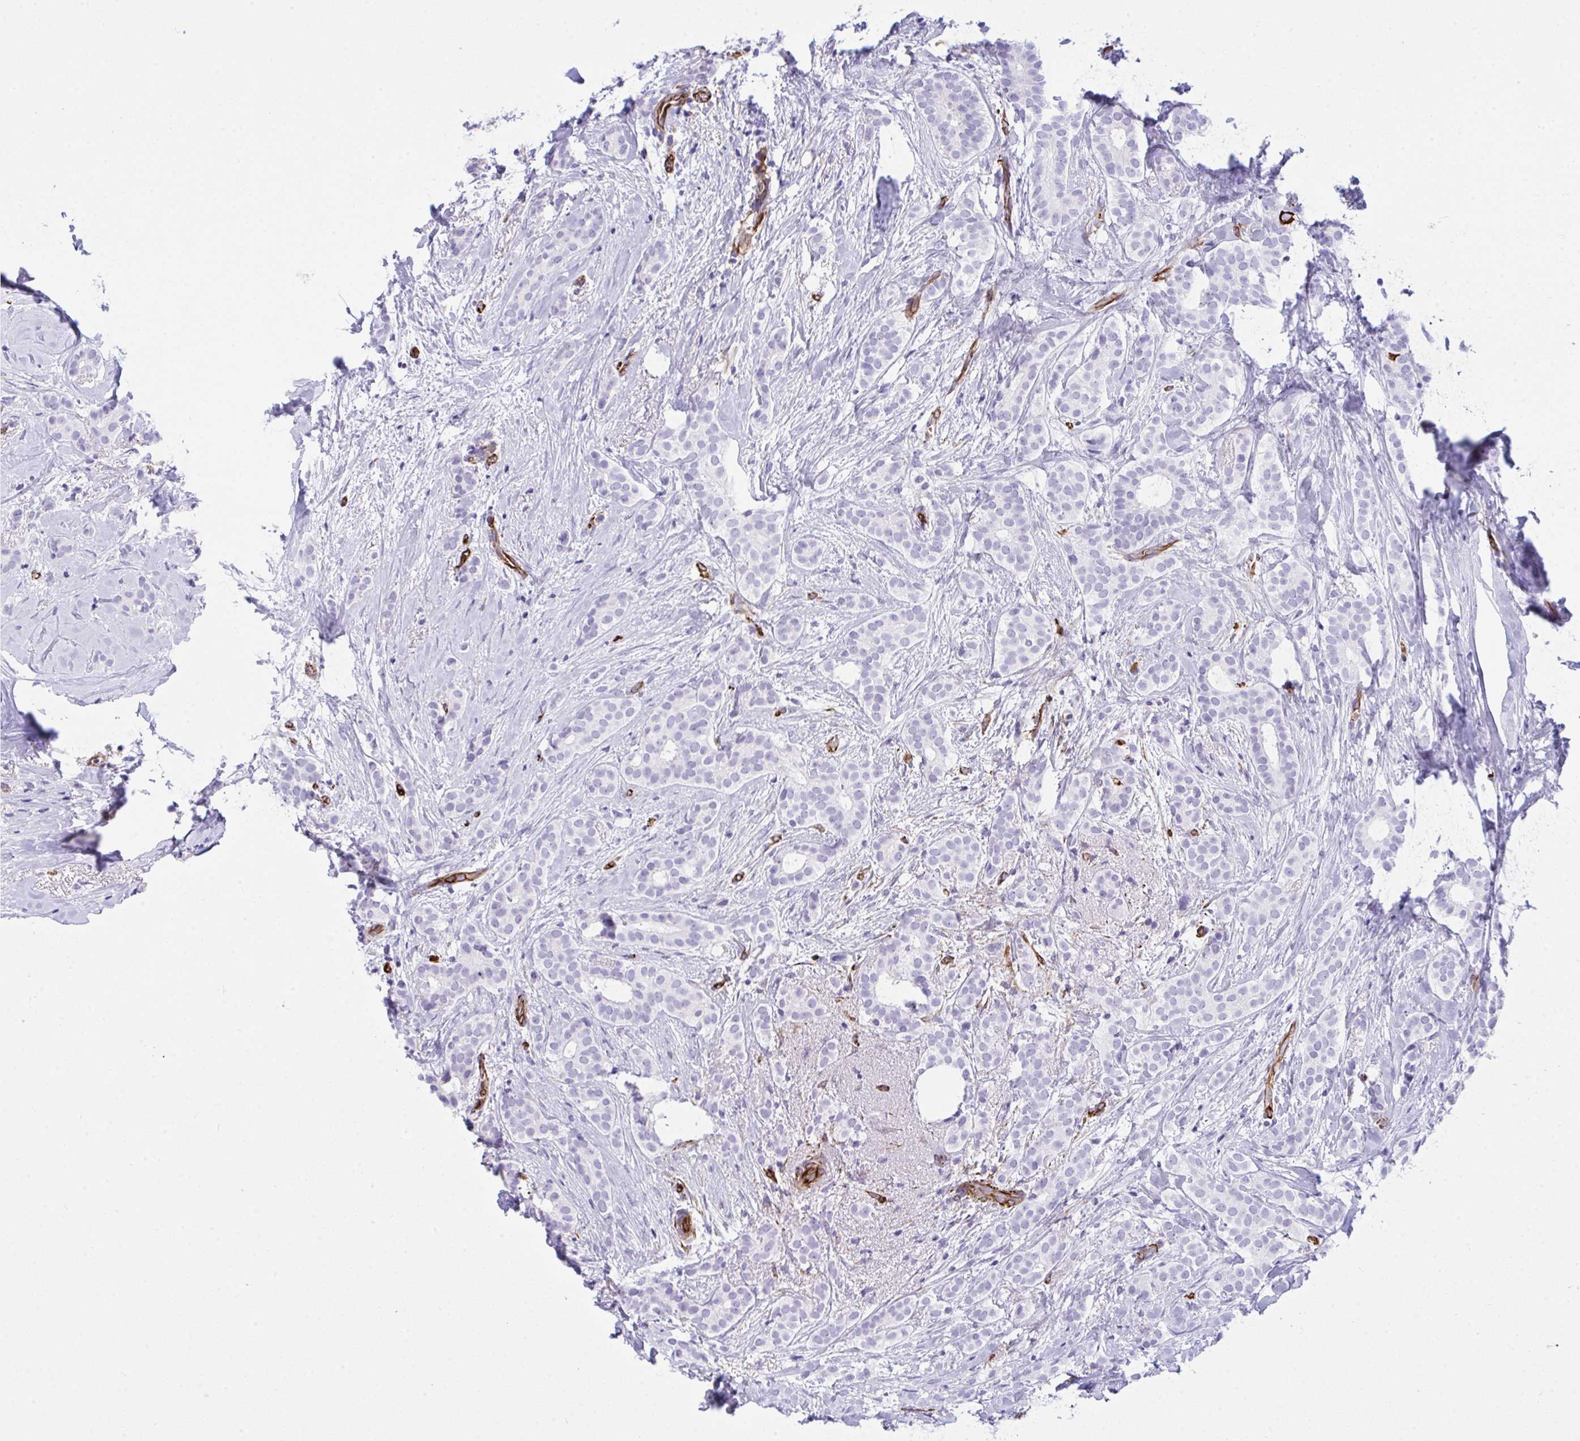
{"staining": {"intensity": "negative", "quantity": "none", "location": "none"}, "tissue": "breast cancer", "cell_type": "Tumor cells", "image_type": "cancer", "snomed": [{"axis": "morphology", "description": "Duct carcinoma"}, {"axis": "topography", "description": "Breast"}], "caption": "The immunohistochemistry (IHC) image has no significant expression in tumor cells of breast cancer tissue.", "gene": "SLC35B1", "patient": {"sex": "female", "age": 65}}